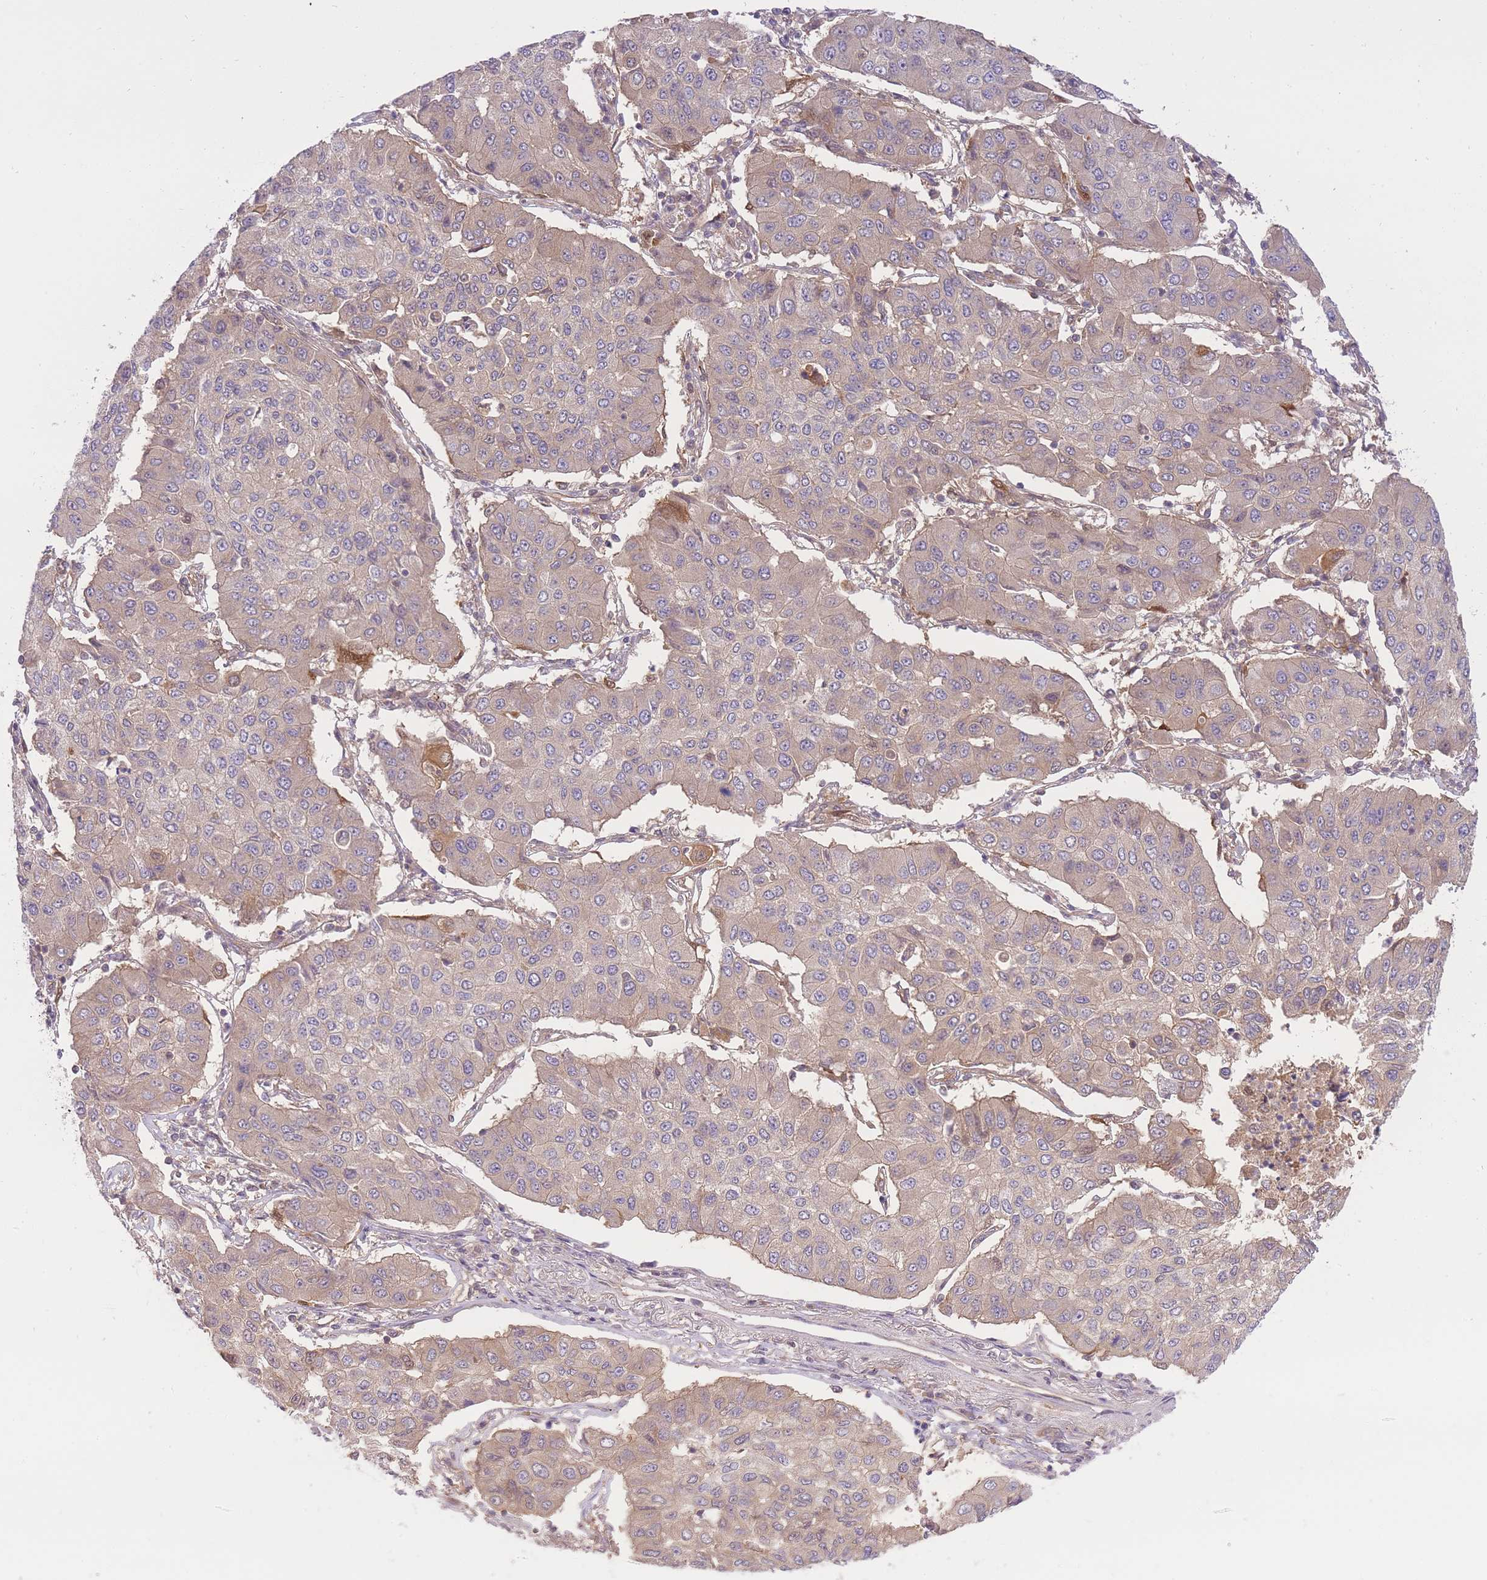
{"staining": {"intensity": "weak", "quantity": "25%-75%", "location": "cytoplasmic/membranous"}, "tissue": "lung cancer", "cell_type": "Tumor cells", "image_type": "cancer", "snomed": [{"axis": "morphology", "description": "Squamous cell carcinoma, NOS"}, {"axis": "topography", "description": "Lung"}], "caption": "Tumor cells show low levels of weak cytoplasmic/membranous expression in approximately 25%-75% of cells in human lung cancer (squamous cell carcinoma). The staining is performed using DAB brown chromogen to label protein expression. The nuclei are counter-stained blue using hematoxylin.", "gene": "PREP", "patient": {"sex": "male", "age": 74}}